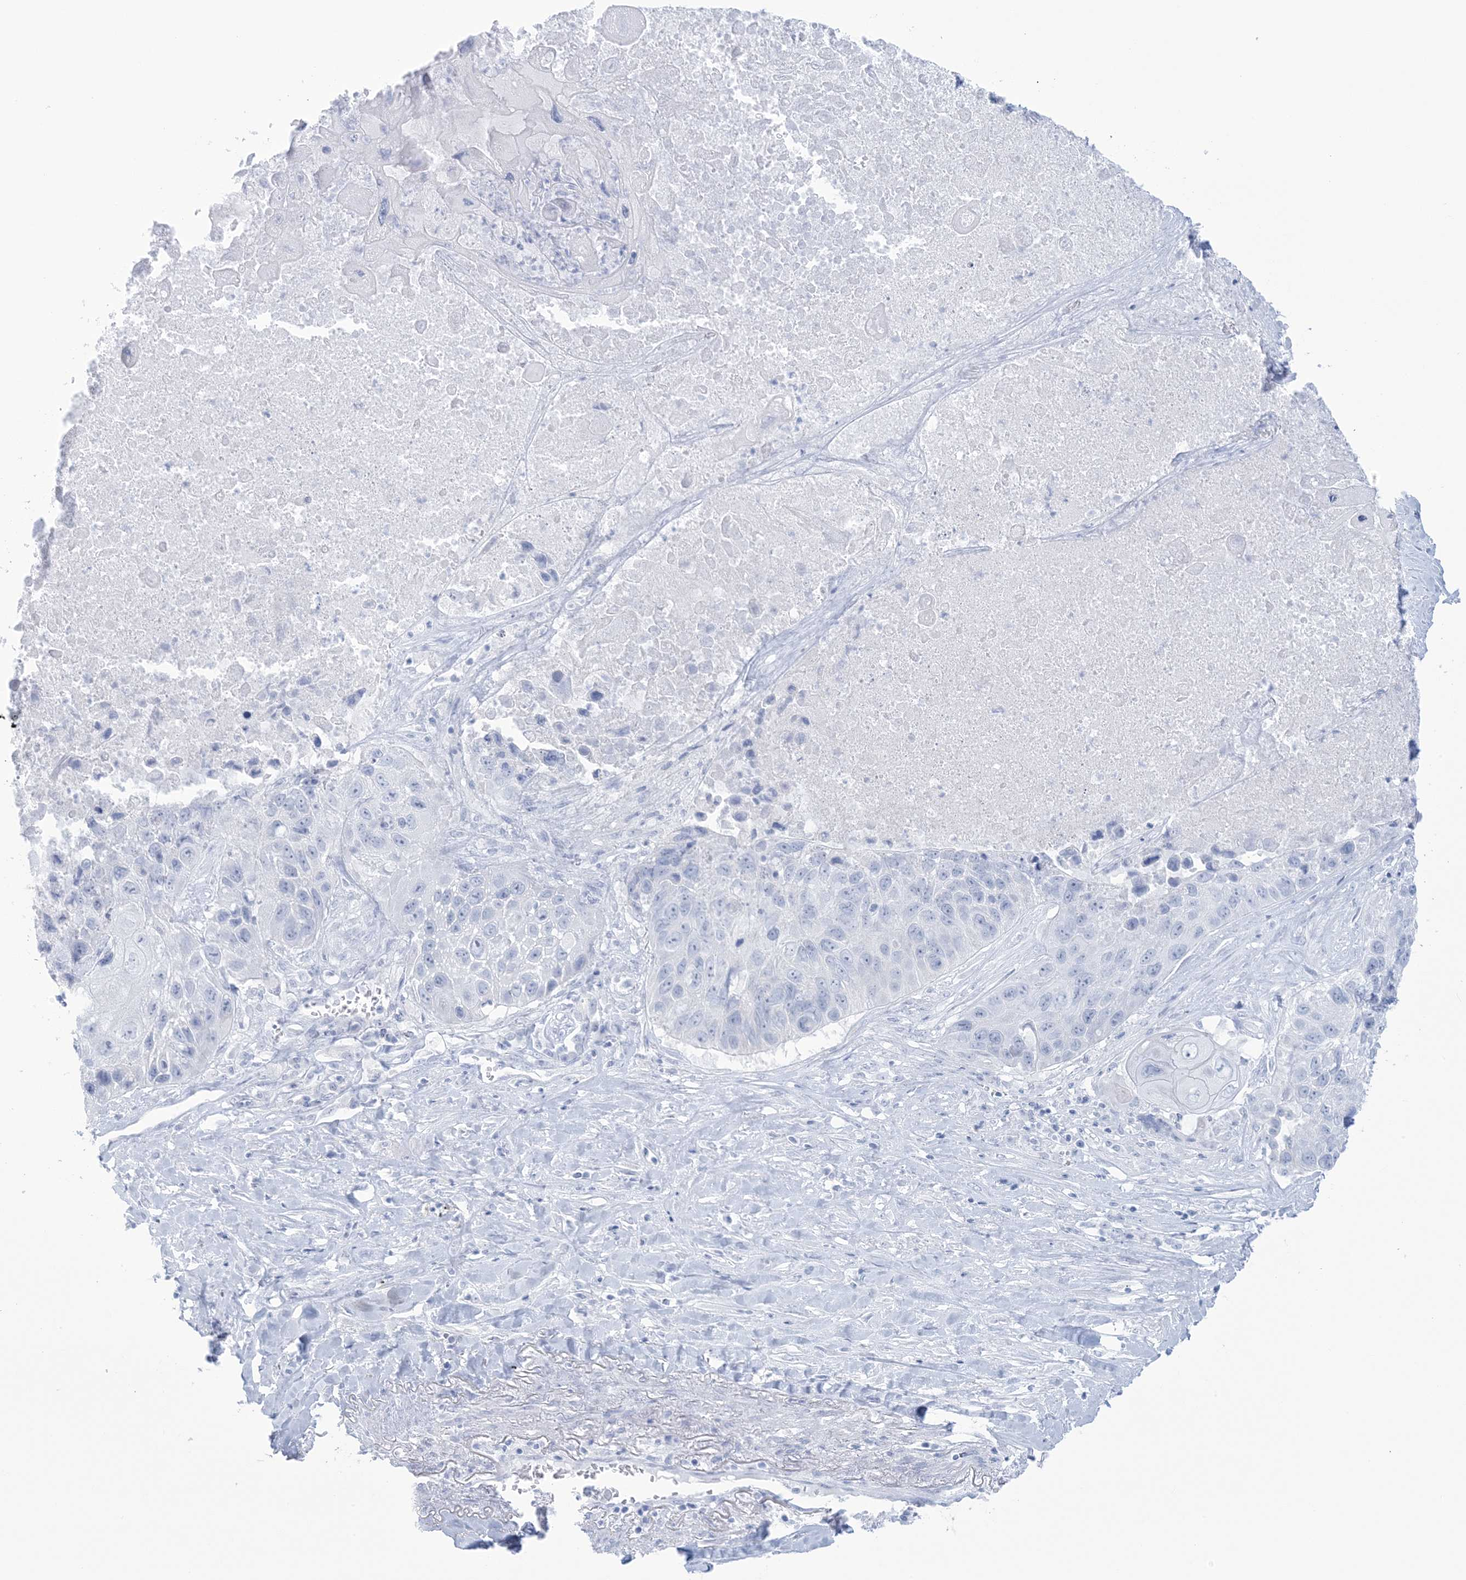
{"staining": {"intensity": "negative", "quantity": "none", "location": "none"}, "tissue": "lung cancer", "cell_type": "Tumor cells", "image_type": "cancer", "snomed": [{"axis": "morphology", "description": "Squamous cell carcinoma, NOS"}, {"axis": "topography", "description": "Lung"}], "caption": "Immunohistochemistry image of neoplastic tissue: human lung cancer (squamous cell carcinoma) stained with DAB (3,3'-diaminobenzidine) demonstrates no significant protein staining in tumor cells. (DAB (3,3'-diaminobenzidine) immunohistochemistry (IHC) visualized using brightfield microscopy, high magnification).", "gene": "AGXT", "patient": {"sex": "male", "age": 61}}